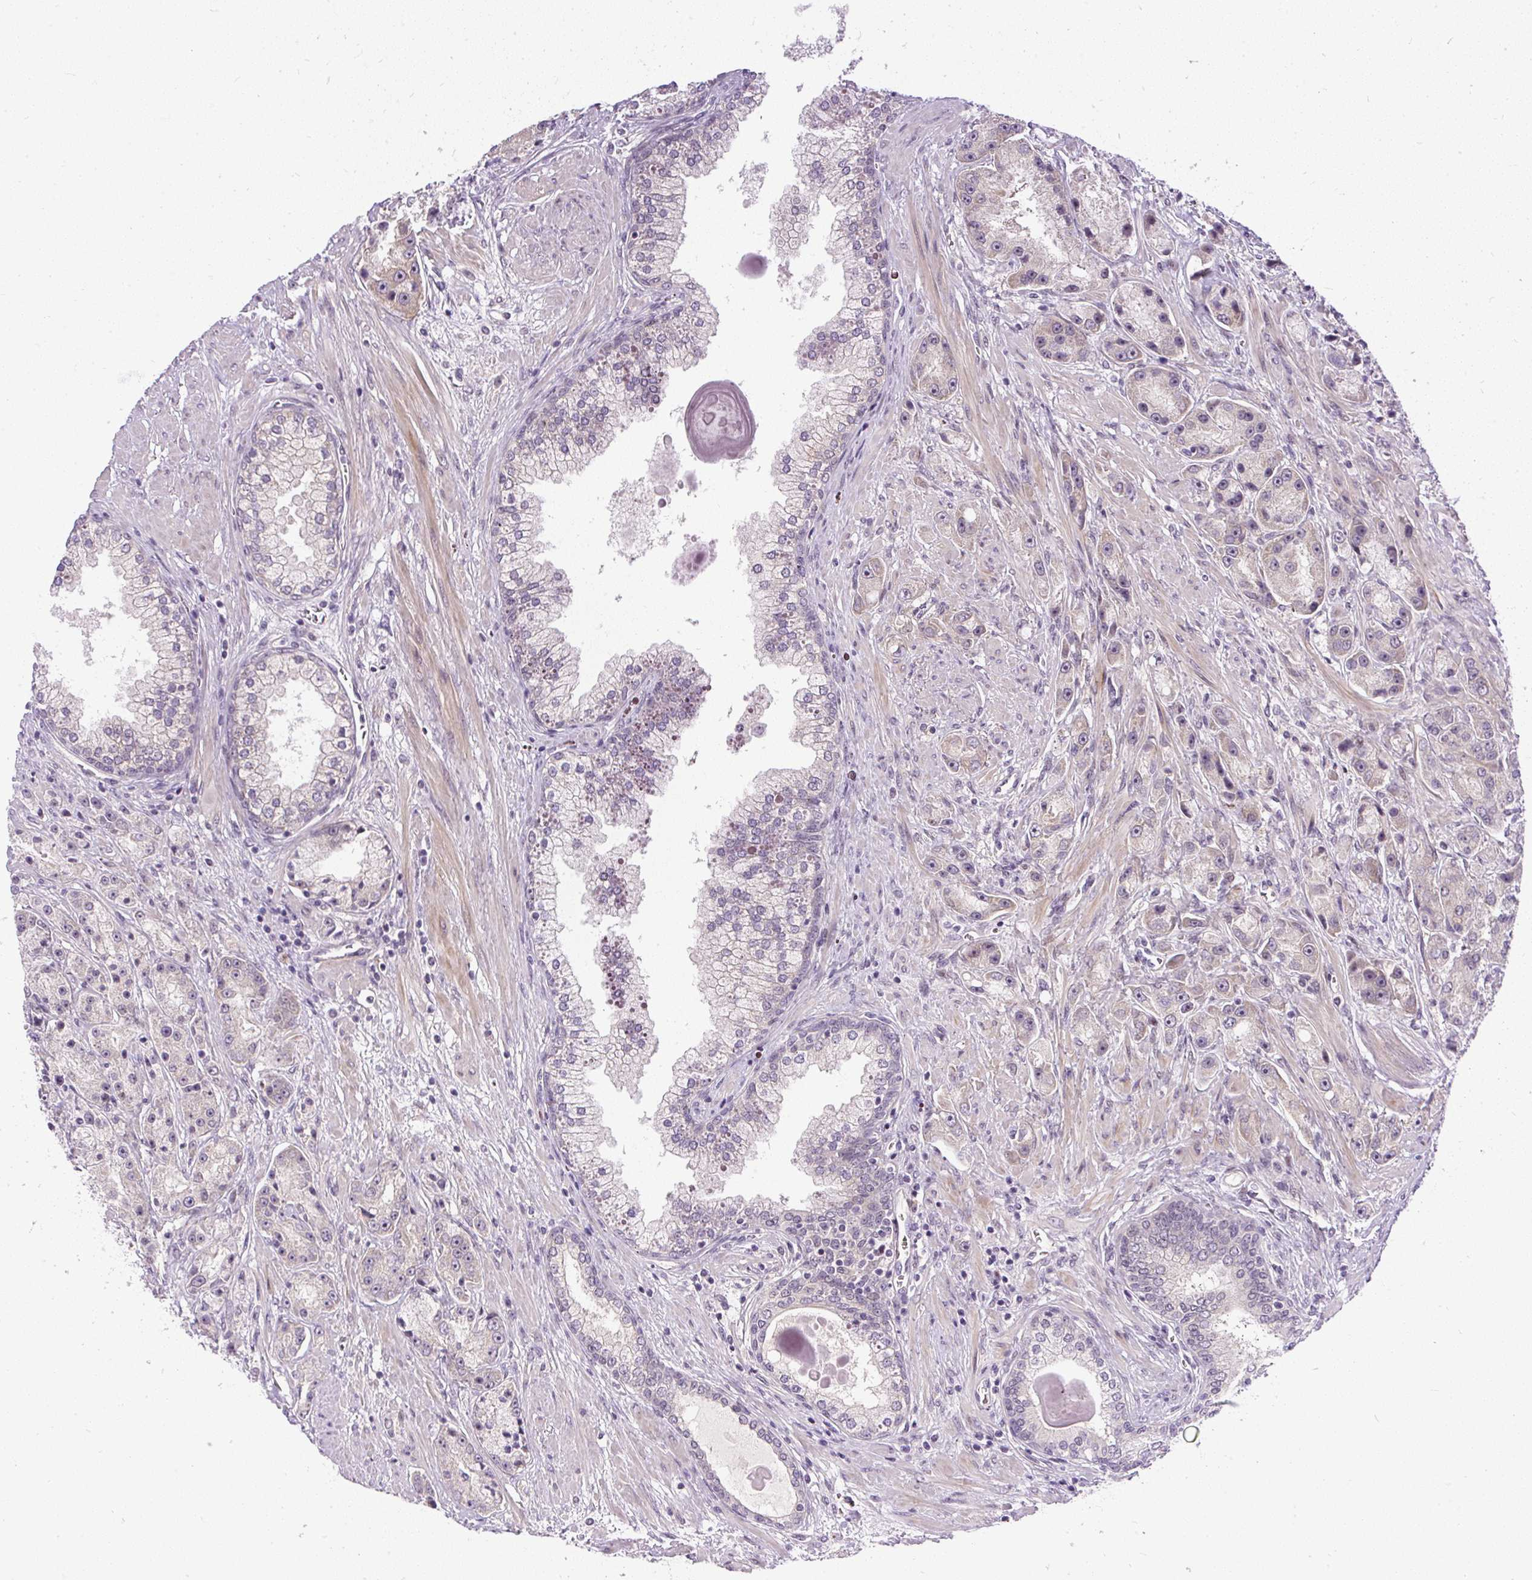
{"staining": {"intensity": "weak", "quantity": "<25%", "location": "cytoplasmic/membranous,nuclear"}, "tissue": "prostate cancer", "cell_type": "Tumor cells", "image_type": "cancer", "snomed": [{"axis": "morphology", "description": "Adenocarcinoma, High grade"}, {"axis": "topography", "description": "Prostate"}], "caption": "Immunohistochemical staining of prostate cancer (high-grade adenocarcinoma) exhibits no significant staining in tumor cells.", "gene": "FAM117B", "patient": {"sex": "male", "age": 67}}